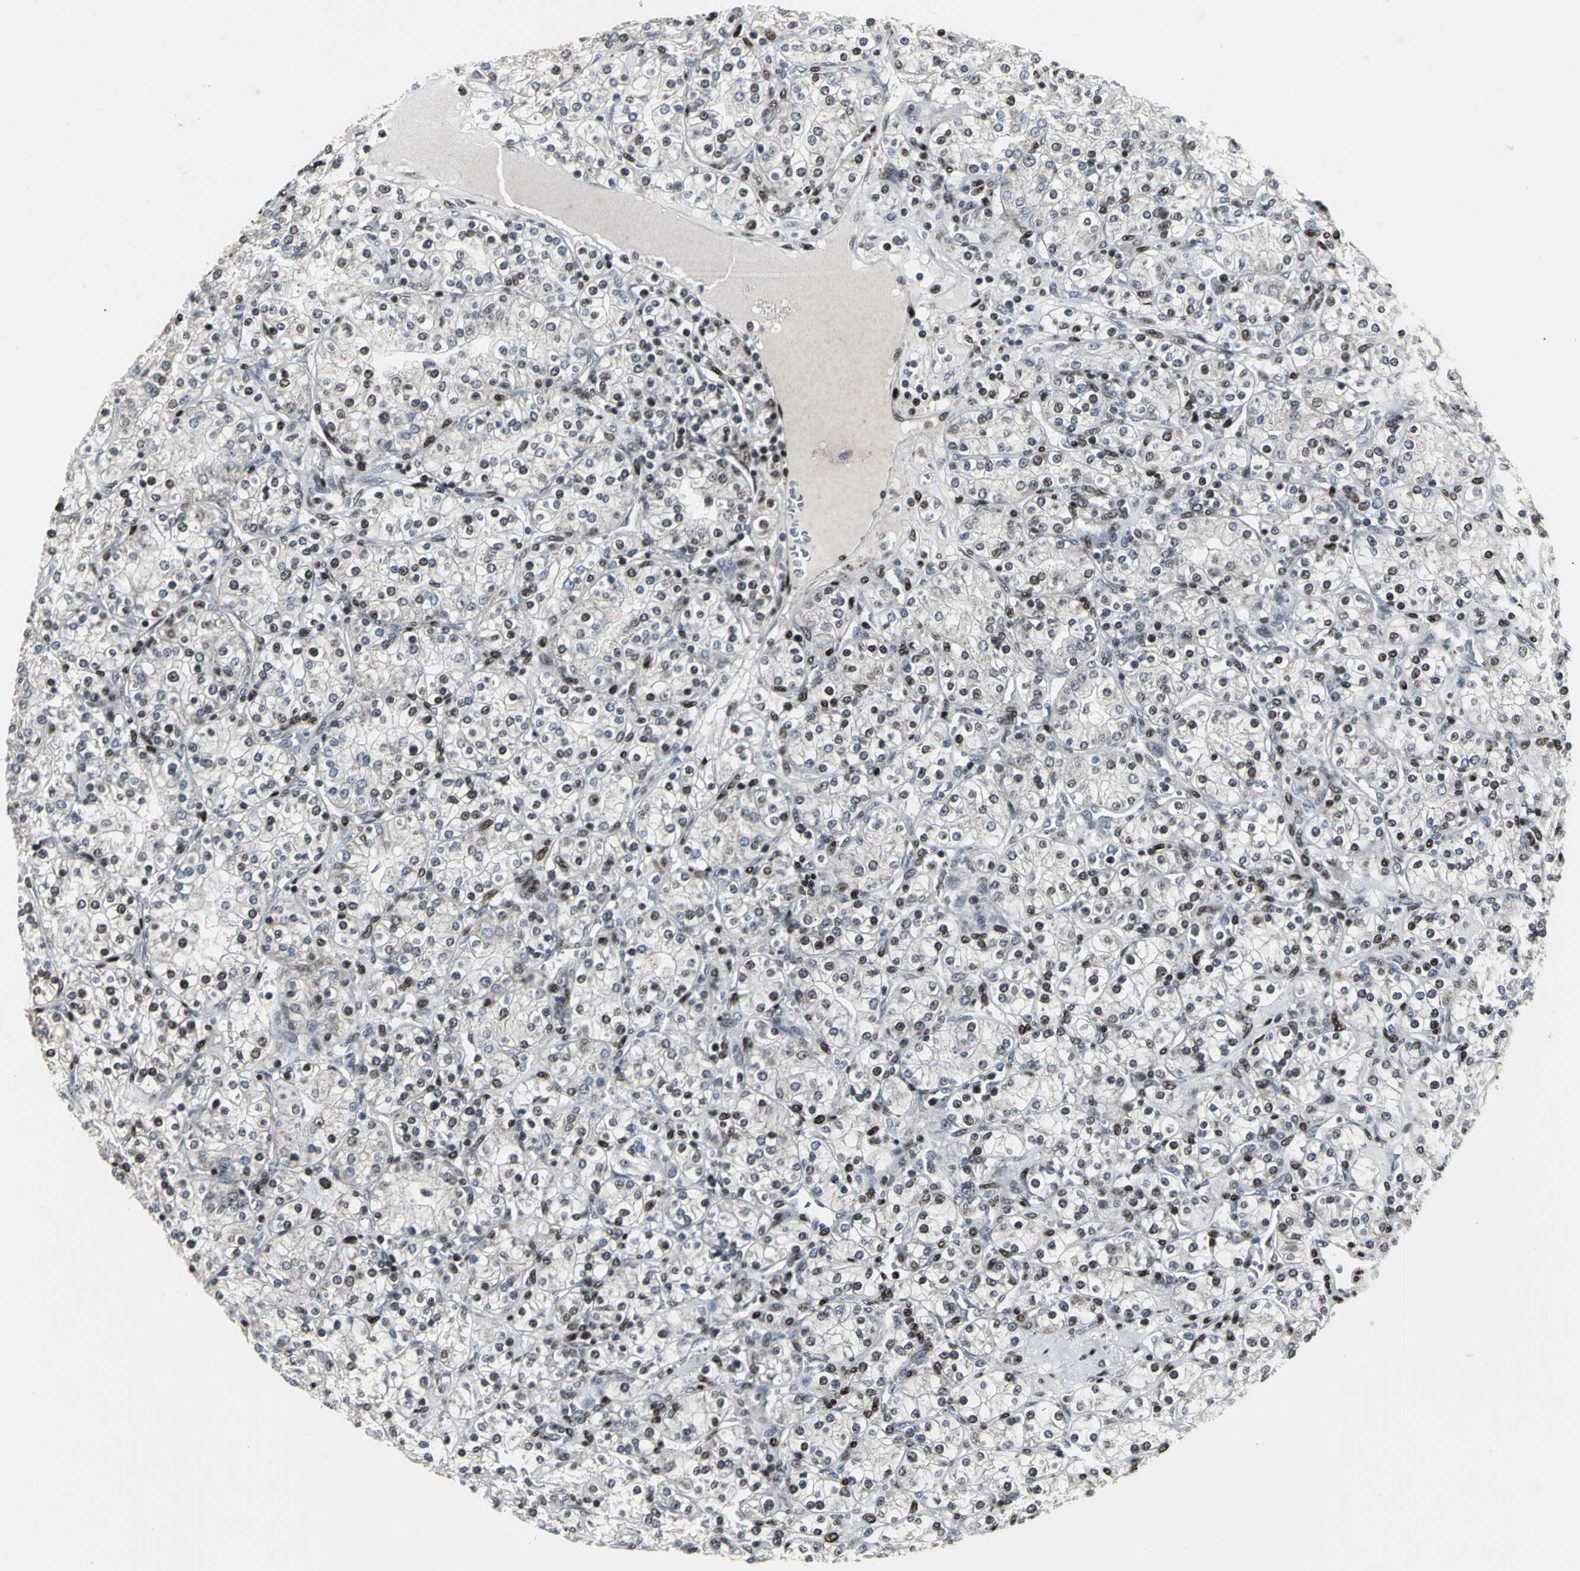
{"staining": {"intensity": "moderate", "quantity": "<25%", "location": "cytoplasmic/membranous"}, "tissue": "renal cancer", "cell_type": "Tumor cells", "image_type": "cancer", "snomed": [{"axis": "morphology", "description": "Adenocarcinoma, NOS"}, {"axis": "topography", "description": "Kidney"}], "caption": "IHC of renal adenocarcinoma exhibits low levels of moderate cytoplasmic/membranous expression in approximately <25% of tumor cells. The protein of interest is stained brown, and the nuclei are stained in blue (DAB (3,3'-diaminobenzidine) IHC with brightfield microscopy, high magnification).", "gene": "SRF", "patient": {"sex": "male", "age": 77}}